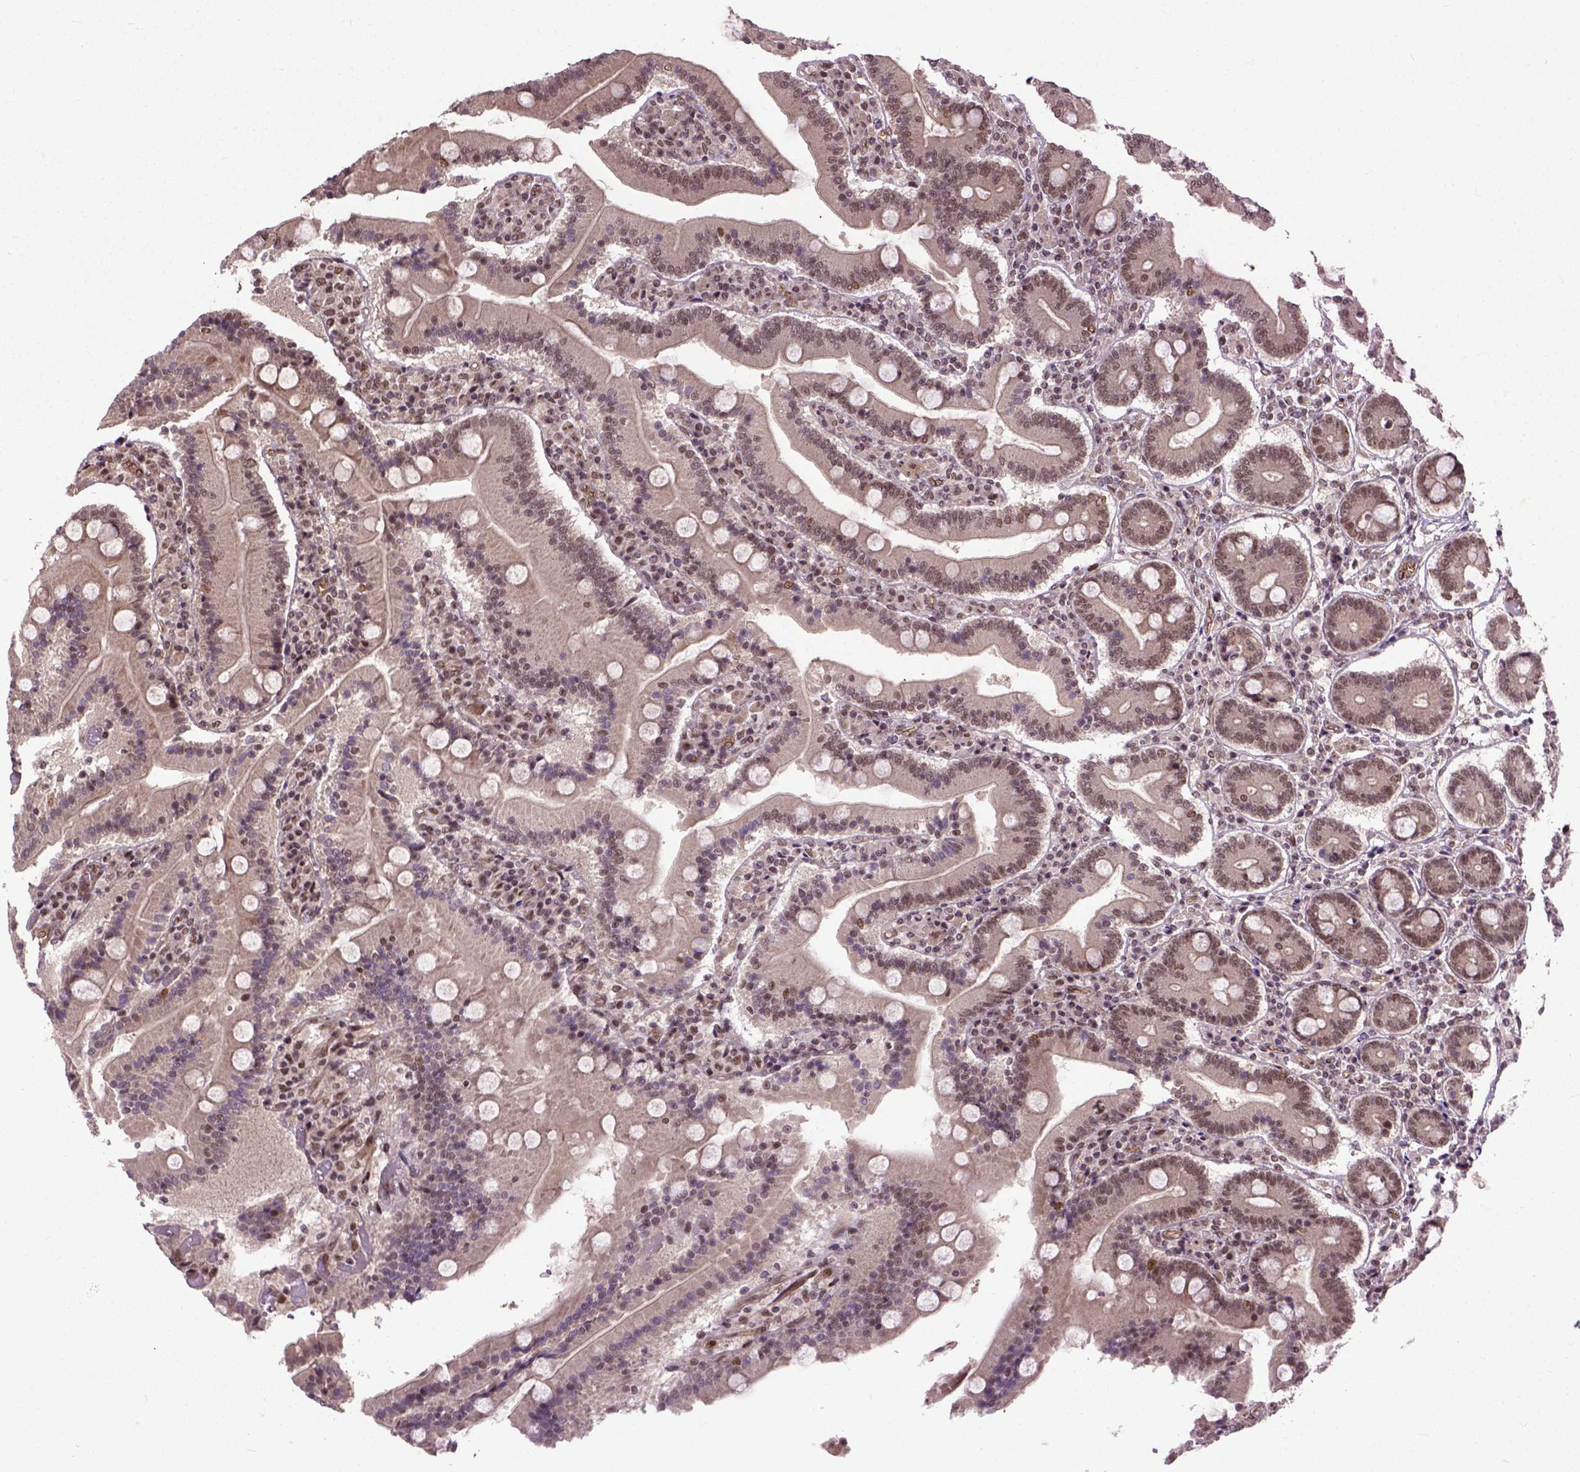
{"staining": {"intensity": "moderate", "quantity": "25%-75%", "location": "nuclear"}, "tissue": "duodenum", "cell_type": "Glandular cells", "image_type": "normal", "snomed": [{"axis": "morphology", "description": "Normal tissue, NOS"}, {"axis": "topography", "description": "Duodenum"}], "caption": "Unremarkable duodenum was stained to show a protein in brown. There is medium levels of moderate nuclear expression in about 25%-75% of glandular cells.", "gene": "ZNF630", "patient": {"sex": "female", "age": 62}}